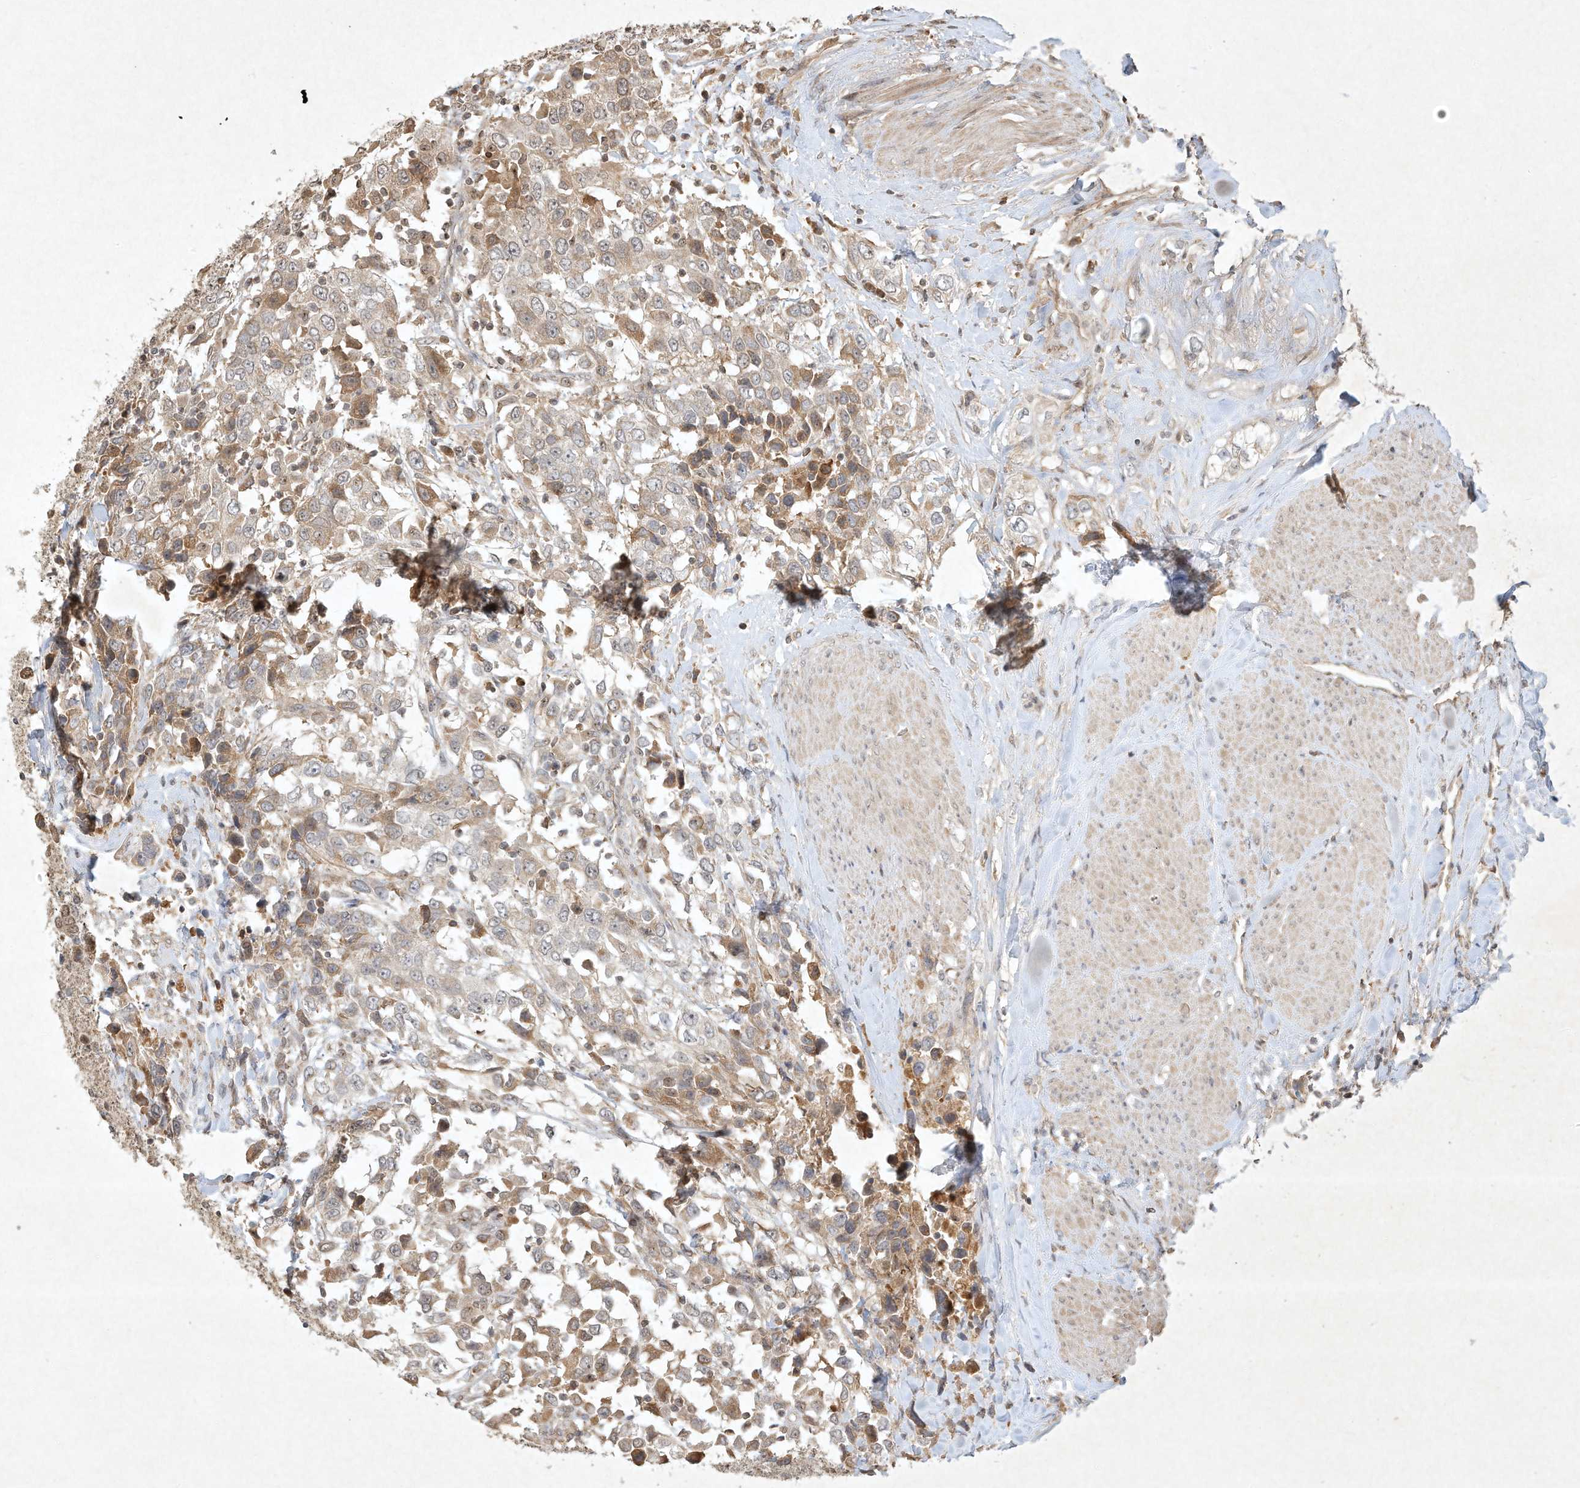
{"staining": {"intensity": "weak", "quantity": "<25%", "location": "cytoplasmic/membranous"}, "tissue": "urothelial cancer", "cell_type": "Tumor cells", "image_type": "cancer", "snomed": [{"axis": "morphology", "description": "Urothelial carcinoma, High grade"}, {"axis": "topography", "description": "Urinary bladder"}], "caption": "The photomicrograph exhibits no significant staining in tumor cells of urothelial carcinoma (high-grade).", "gene": "BTRC", "patient": {"sex": "female", "age": 80}}